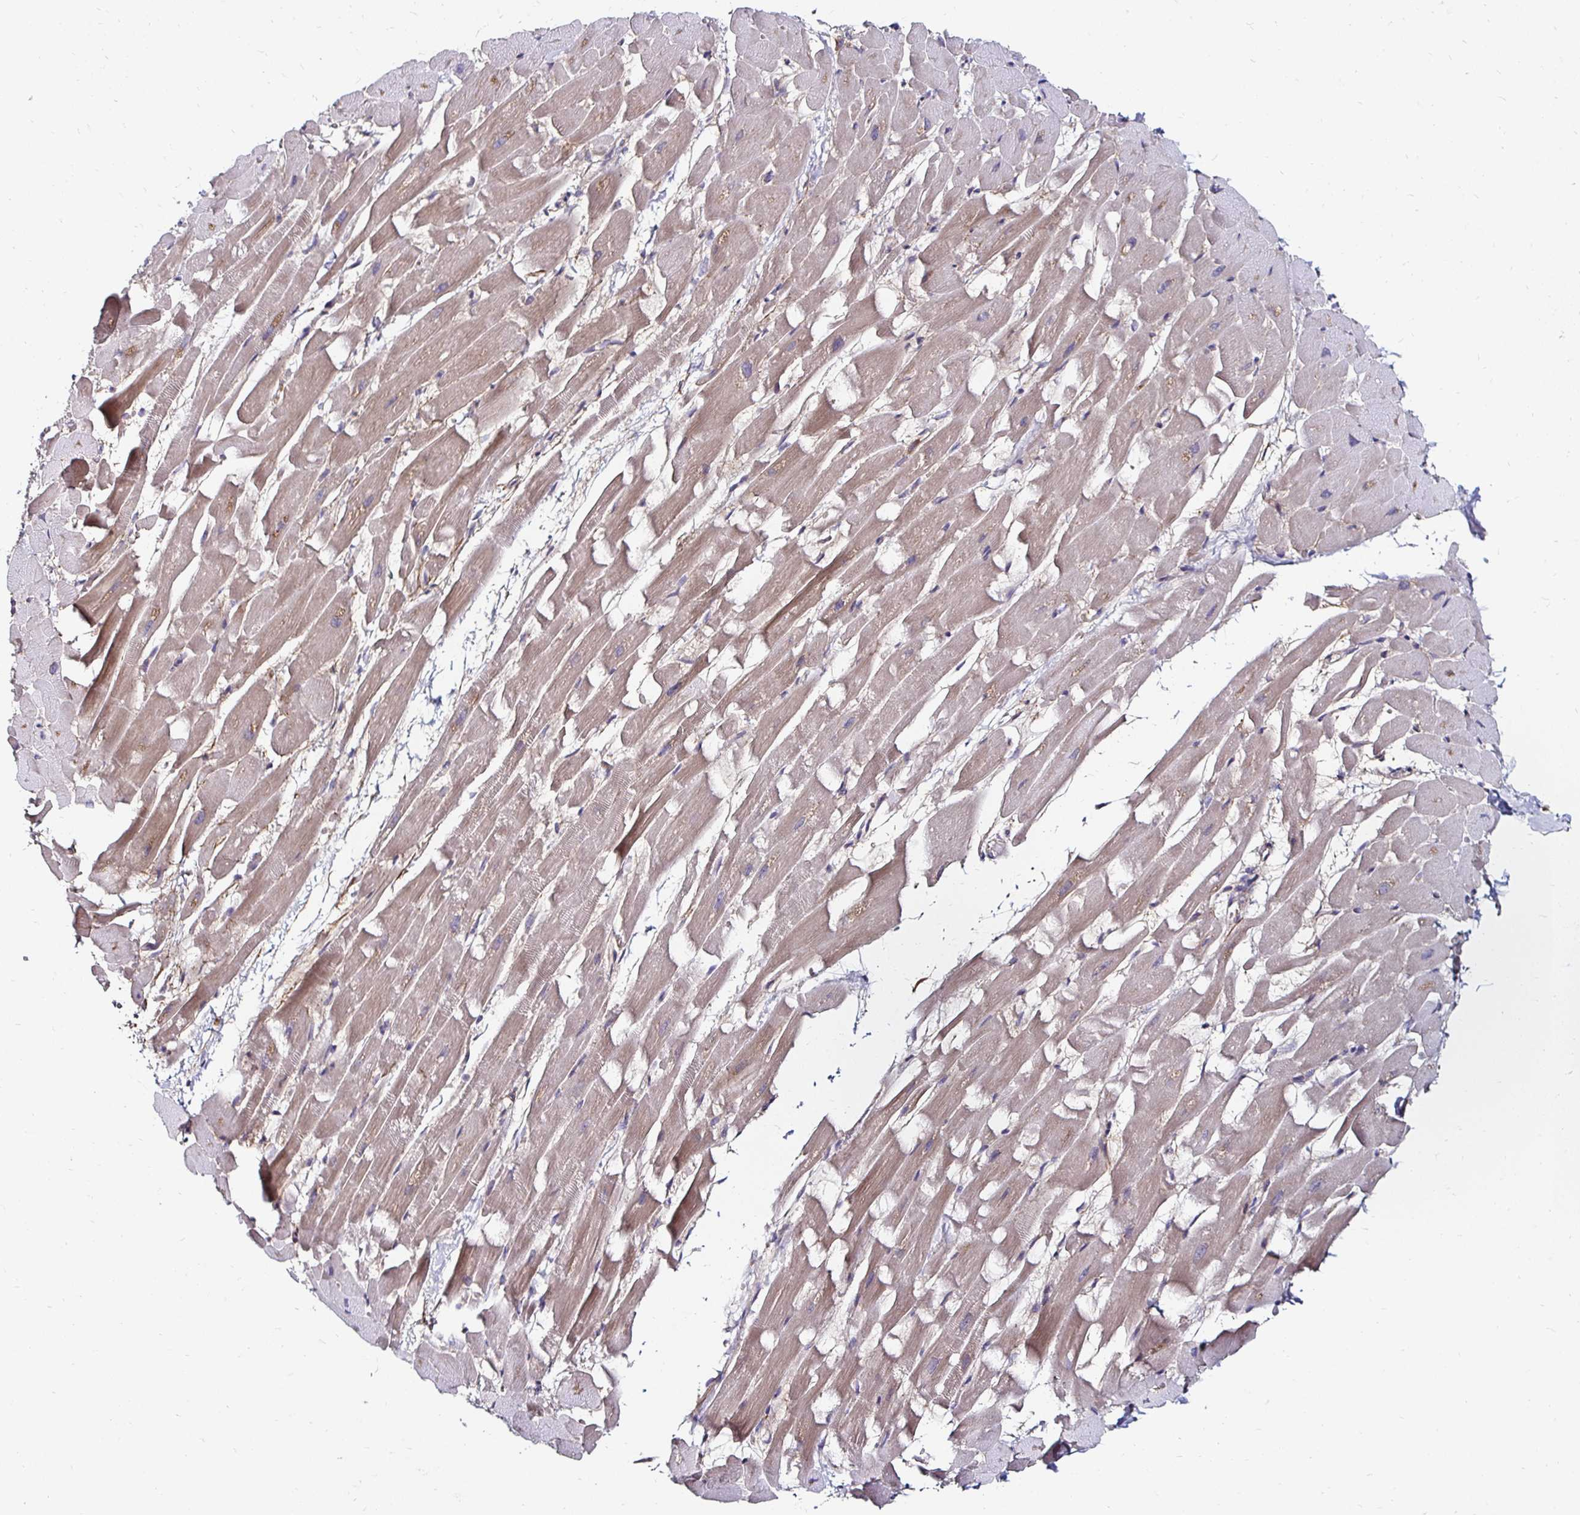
{"staining": {"intensity": "weak", "quantity": "25%-75%", "location": "cytoplasmic/membranous"}, "tissue": "heart muscle", "cell_type": "Cardiomyocytes", "image_type": "normal", "snomed": [{"axis": "morphology", "description": "Normal tissue, NOS"}, {"axis": "topography", "description": "Heart"}], "caption": "High-power microscopy captured an immunohistochemistry (IHC) image of unremarkable heart muscle, revealing weak cytoplasmic/membranous expression in about 25%-75% of cardiomyocytes. Using DAB (brown) and hematoxylin (blue) stains, captured at high magnification using brightfield microscopy.", "gene": "NCSTN", "patient": {"sex": "male", "age": 37}}